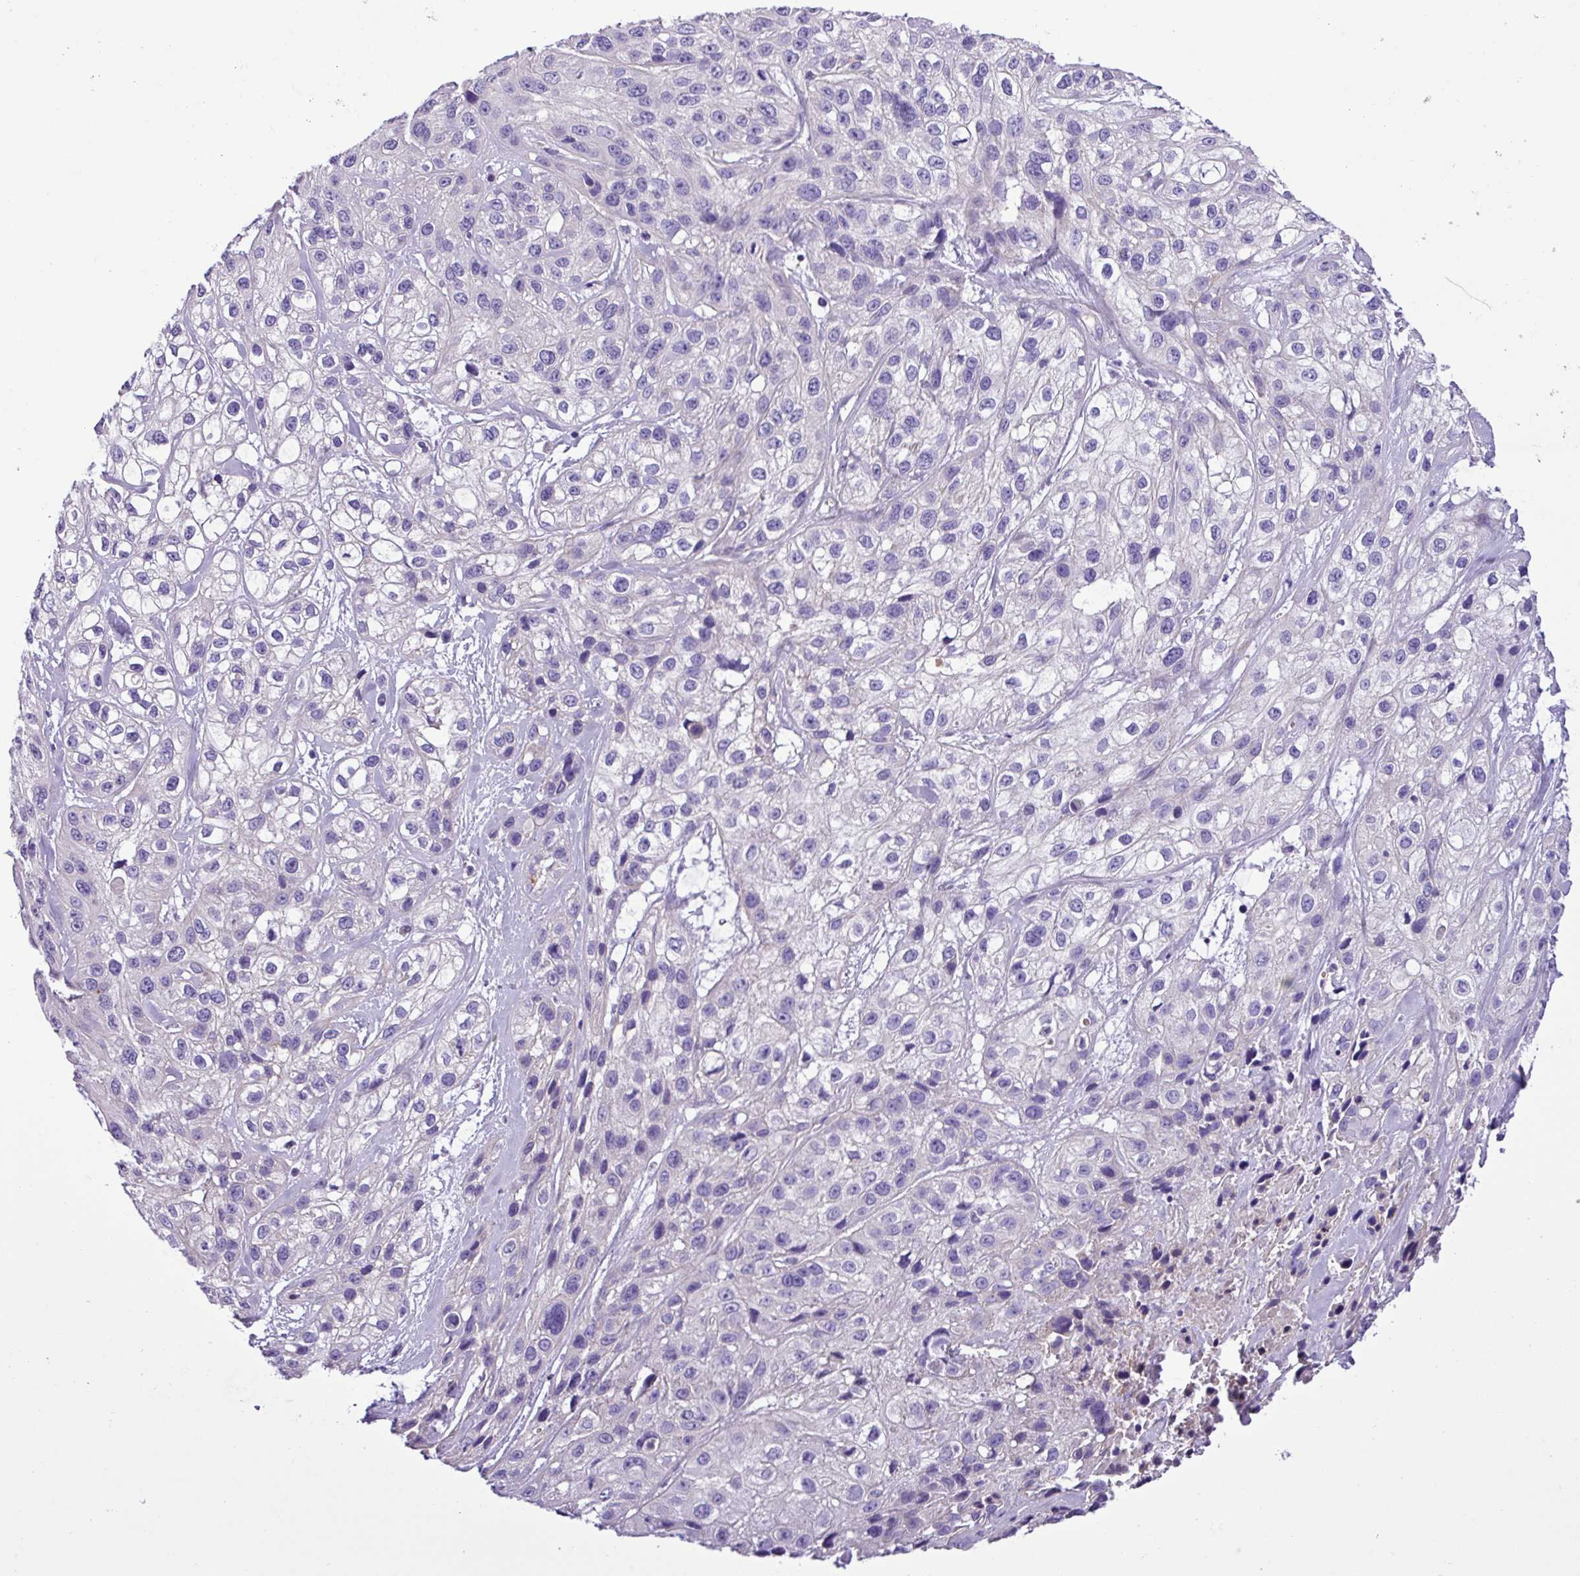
{"staining": {"intensity": "negative", "quantity": "none", "location": "none"}, "tissue": "skin cancer", "cell_type": "Tumor cells", "image_type": "cancer", "snomed": [{"axis": "morphology", "description": "Squamous cell carcinoma, NOS"}, {"axis": "topography", "description": "Skin"}], "caption": "Immunohistochemistry photomicrograph of neoplastic tissue: skin cancer (squamous cell carcinoma) stained with DAB (3,3'-diaminobenzidine) displays no significant protein expression in tumor cells.", "gene": "C11orf91", "patient": {"sex": "male", "age": 82}}